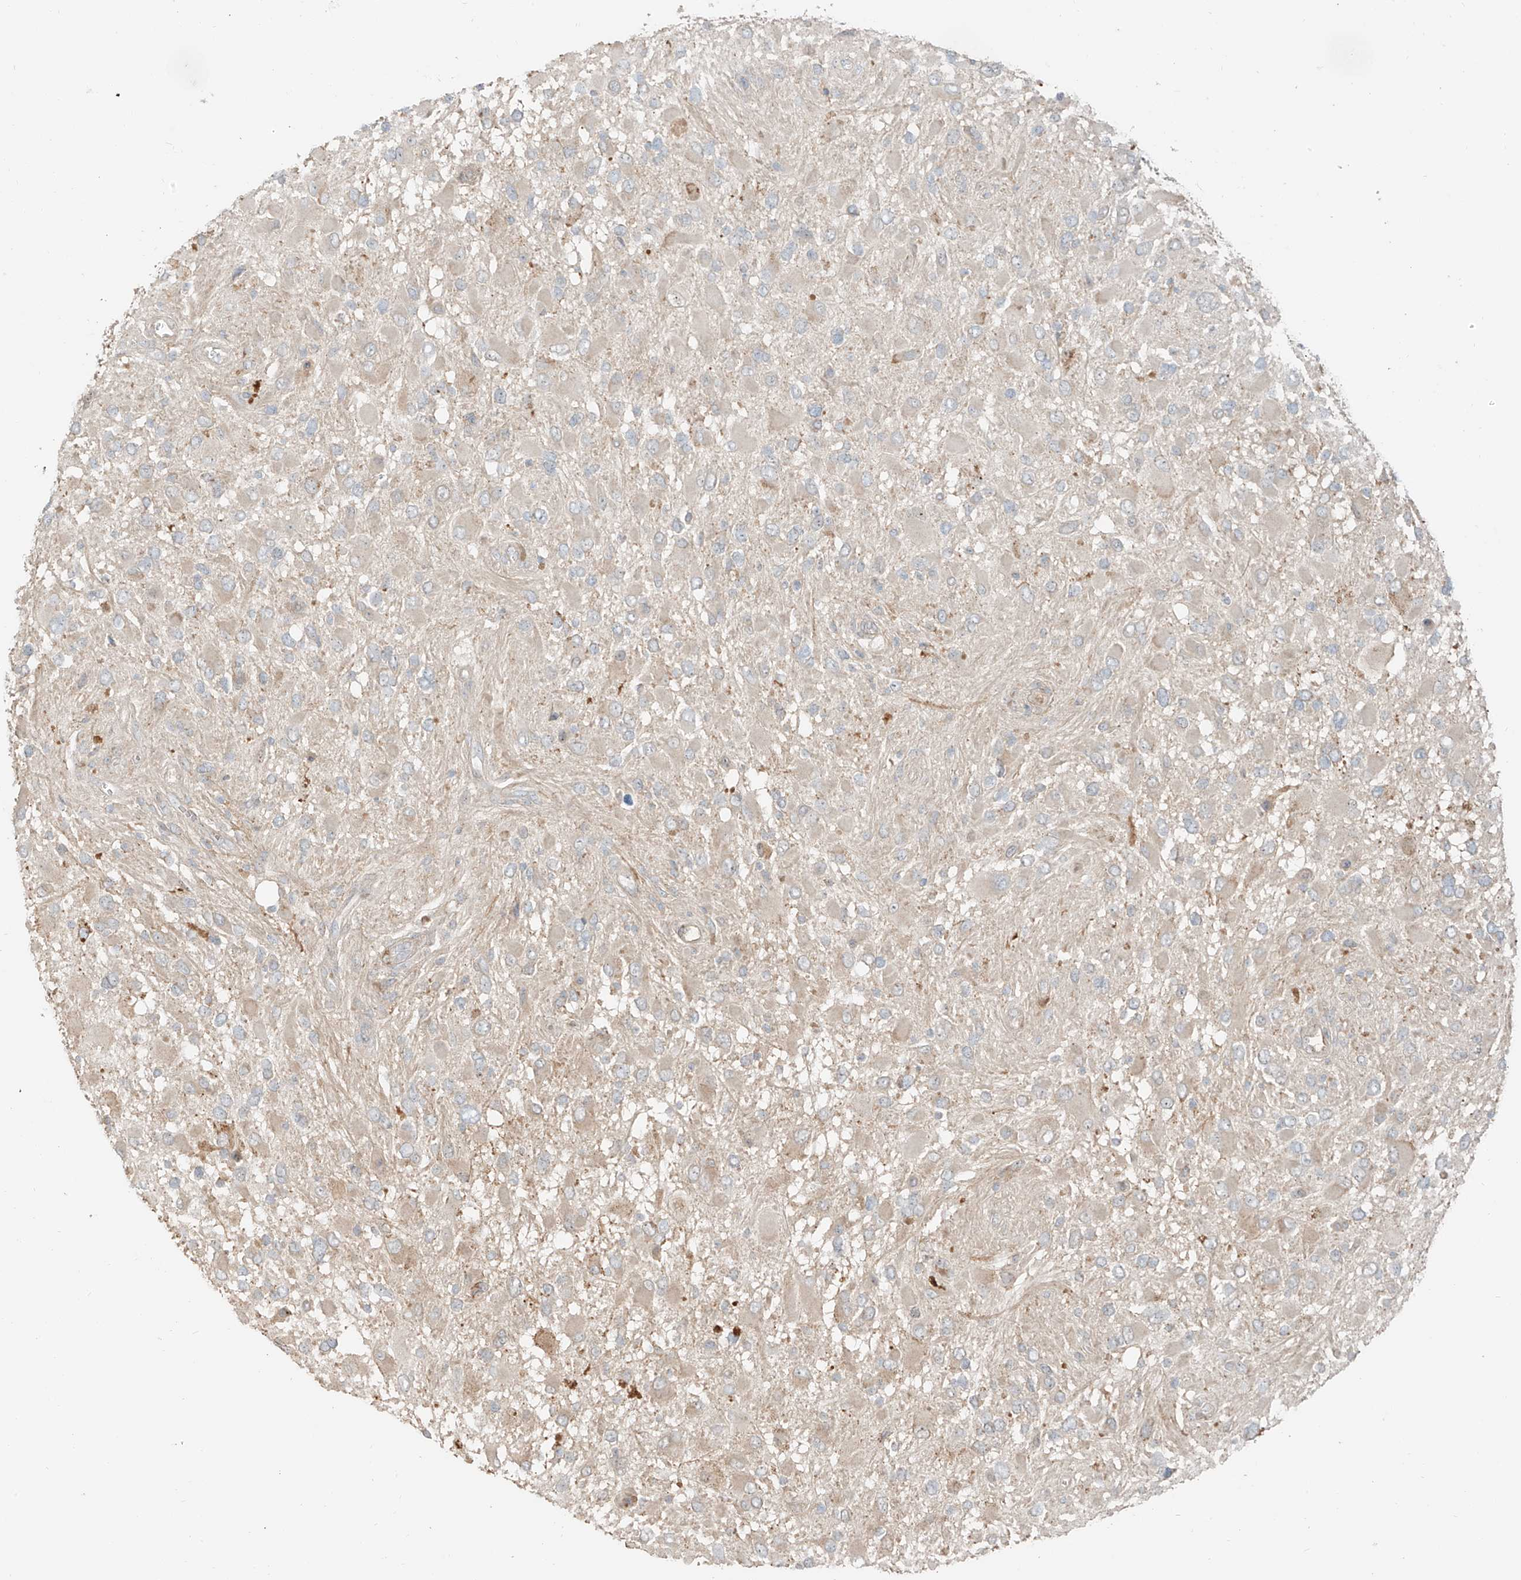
{"staining": {"intensity": "negative", "quantity": "none", "location": "none"}, "tissue": "glioma", "cell_type": "Tumor cells", "image_type": "cancer", "snomed": [{"axis": "morphology", "description": "Glioma, malignant, High grade"}, {"axis": "topography", "description": "Brain"}], "caption": "Tumor cells show no significant protein positivity in malignant glioma (high-grade). (DAB immunohistochemistry (IHC), high magnification).", "gene": "FSTL1", "patient": {"sex": "male", "age": 53}}